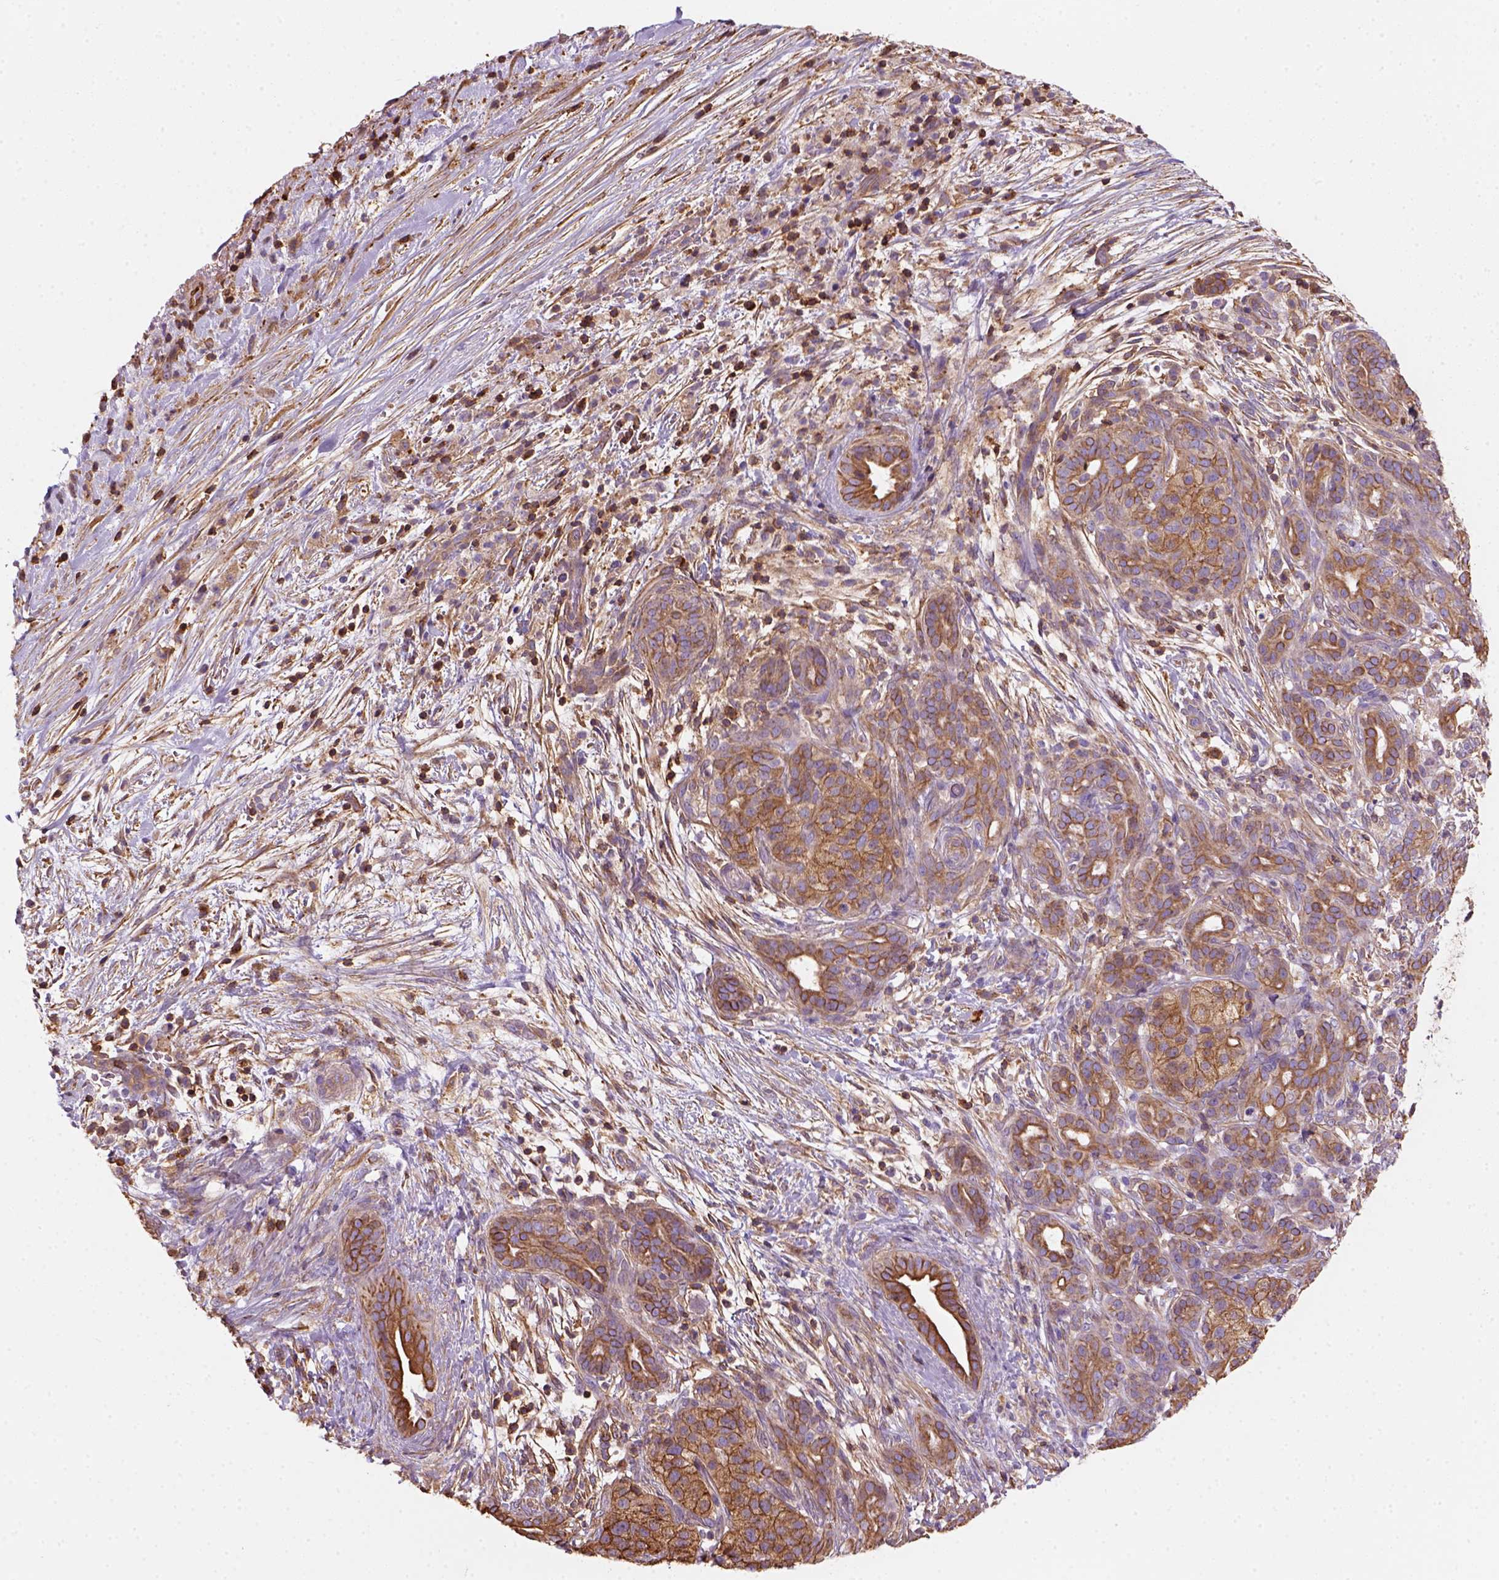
{"staining": {"intensity": "strong", "quantity": "<25%", "location": "cytoplasmic/membranous"}, "tissue": "pancreatic cancer", "cell_type": "Tumor cells", "image_type": "cancer", "snomed": [{"axis": "morphology", "description": "Adenocarcinoma, NOS"}, {"axis": "topography", "description": "Pancreas"}], "caption": "There is medium levels of strong cytoplasmic/membranous staining in tumor cells of adenocarcinoma (pancreatic), as demonstrated by immunohistochemical staining (brown color).", "gene": "GPRC5D", "patient": {"sex": "male", "age": 44}}